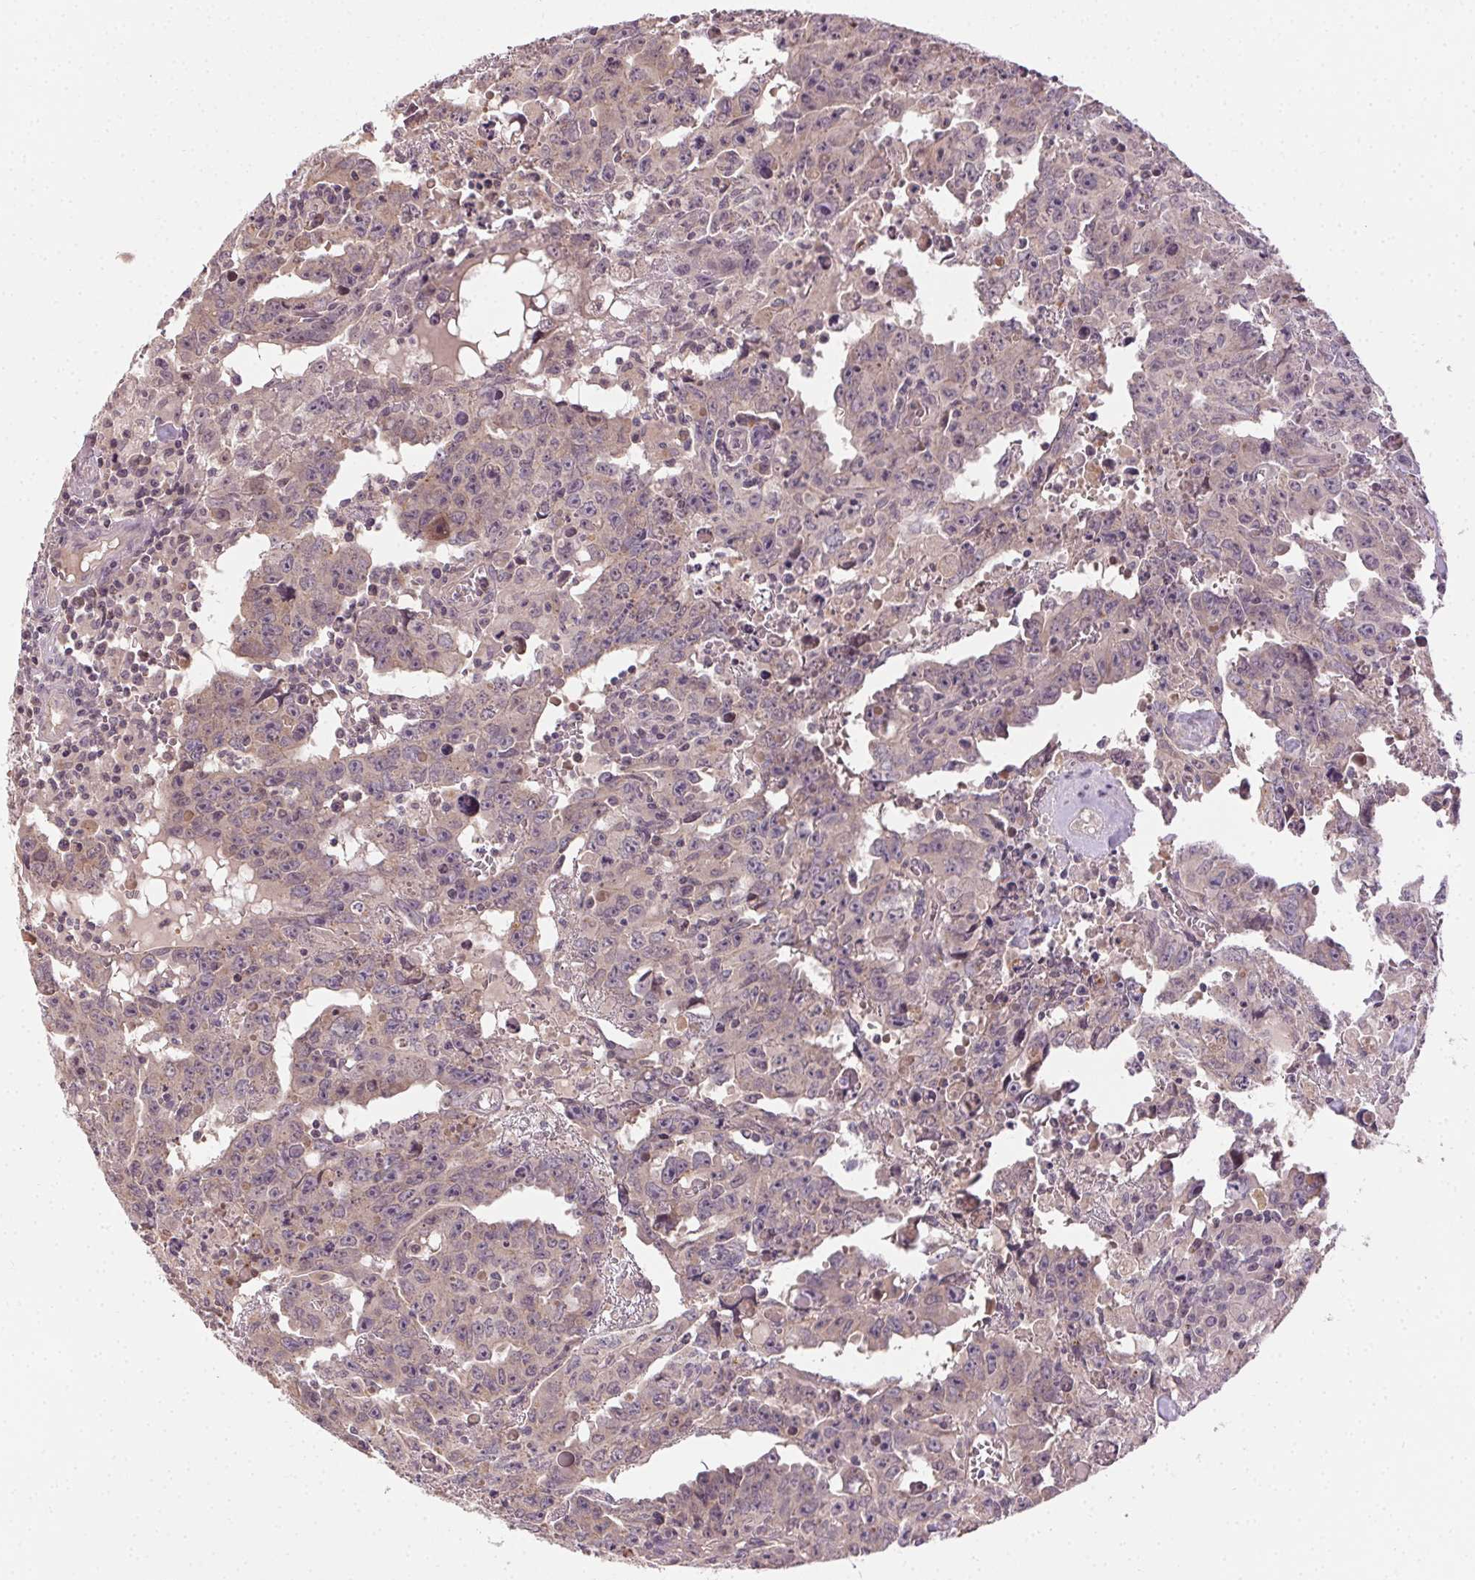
{"staining": {"intensity": "weak", "quantity": "<25%", "location": "cytoplasmic/membranous"}, "tissue": "testis cancer", "cell_type": "Tumor cells", "image_type": "cancer", "snomed": [{"axis": "morphology", "description": "Carcinoma, Embryonal, NOS"}, {"axis": "topography", "description": "Testis"}], "caption": "IHC histopathology image of neoplastic tissue: testis embryonal carcinoma stained with DAB shows no significant protein positivity in tumor cells.", "gene": "ATP1B3", "patient": {"sex": "male", "age": 22}}